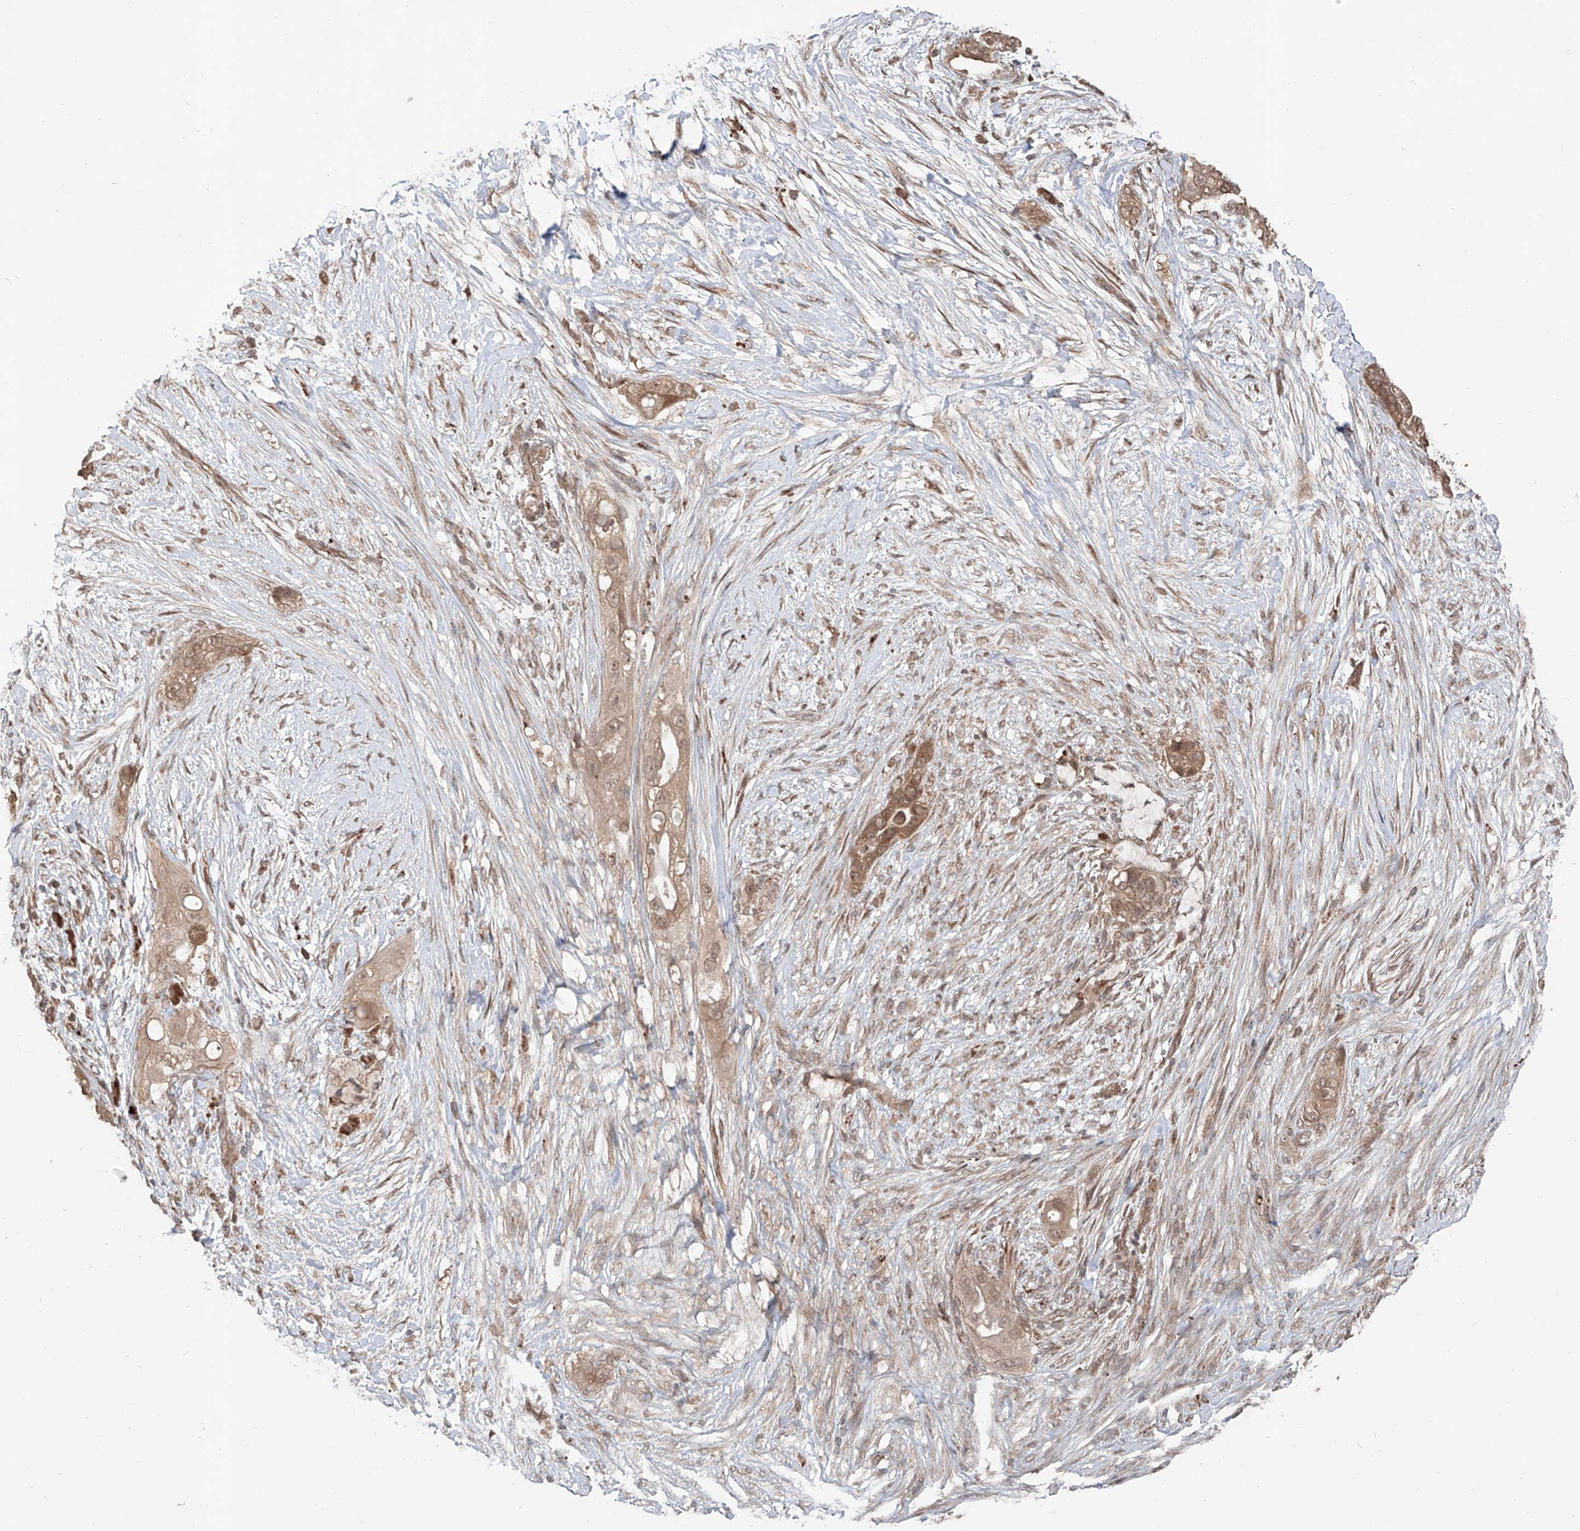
{"staining": {"intensity": "moderate", "quantity": ">75%", "location": "cytoplasmic/membranous"}, "tissue": "pancreatic cancer", "cell_type": "Tumor cells", "image_type": "cancer", "snomed": [{"axis": "morphology", "description": "Adenocarcinoma, NOS"}, {"axis": "topography", "description": "Pancreas"}], "caption": "Human adenocarcinoma (pancreatic) stained with a brown dye reveals moderate cytoplasmic/membranous positive staining in approximately >75% of tumor cells.", "gene": "FAM135A", "patient": {"sex": "male", "age": 53}}